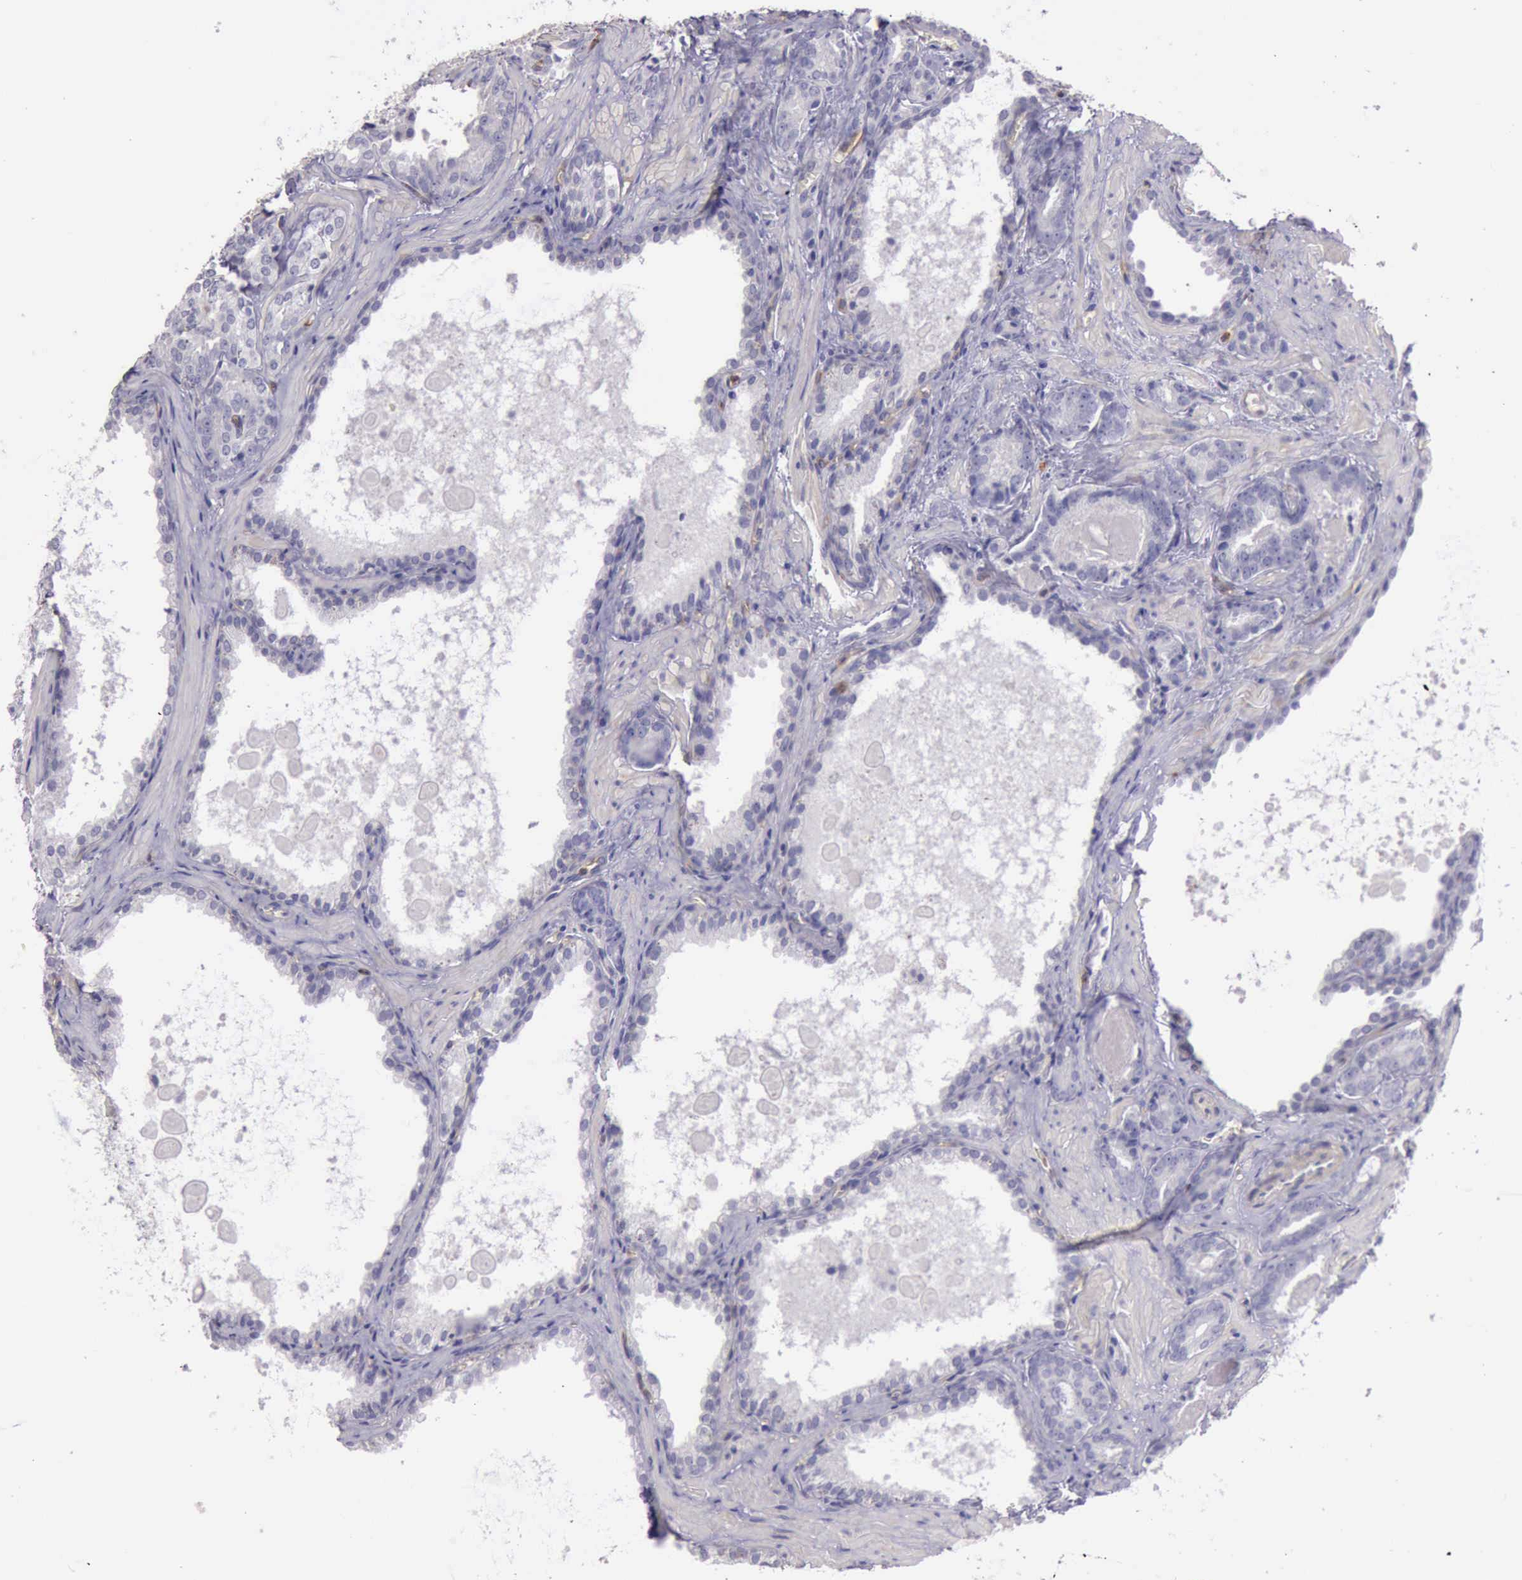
{"staining": {"intensity": "negative", "quantity": "none", "location": "none"}, "tissue": "prostate cancer", "cell_type": "Tumor cells", "image_type": "cancer", "snomed": [{"axis": "morphology", "description": "Adenocarcinoma, Medium grade"}, {"axis": "topography", "description": "Prostate"}], "caption": "High magnification brightfield microscopy of prostate medium-grade adenocarcinoma stained with DAB (3,3'-diaminobenzidine) (brown) and counterstained with hematoxylin (blue): tumor cells show no significant positivity.", "gene": "TCEANC", "patient": {"sex": "male", "age": 64}}